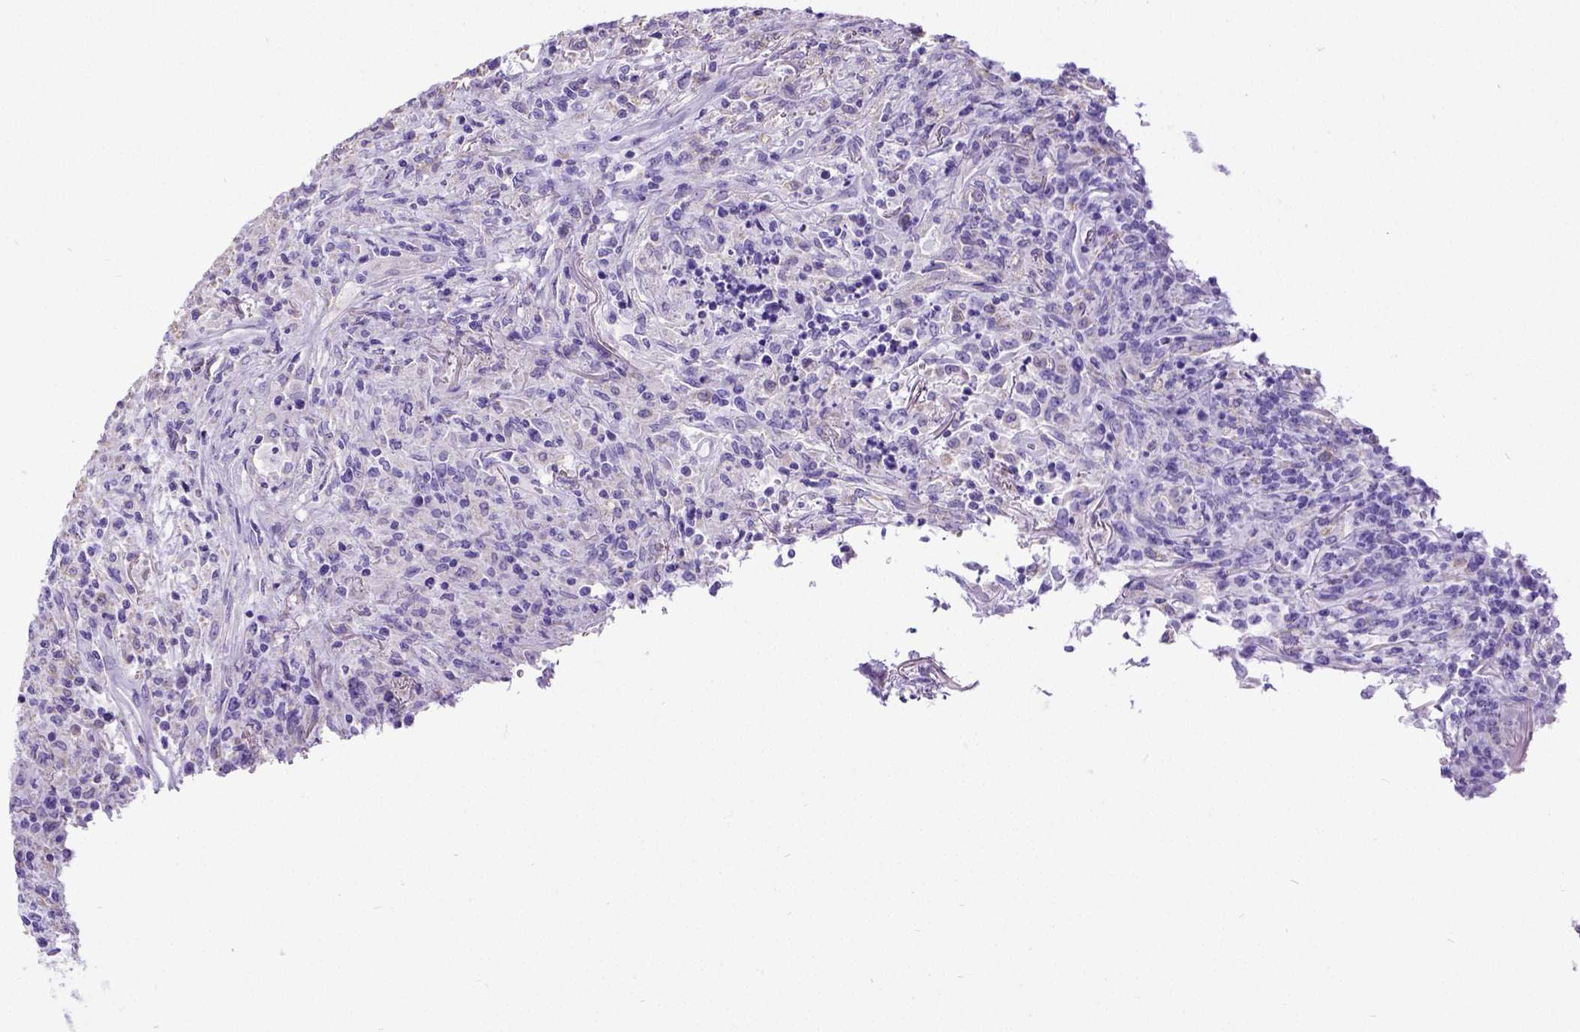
{"staining": {"intensity": "negative", "quantity": "none", "location": "none"}, "tissue": "lymphoma", "cell_type": "Tumor cells", "image_type": "cancer", "snomed": [{"axis": "morphology", "description": "Malignant lymphoma, non-Hodgkin's type, High grade"}, {"axis": "topography", "description": "Lung"}], "caption": "Tumor cells show no significant positivity in lymphoma.", "gene": "SATB2", "patient": {"sex": "male", "age": 79}}